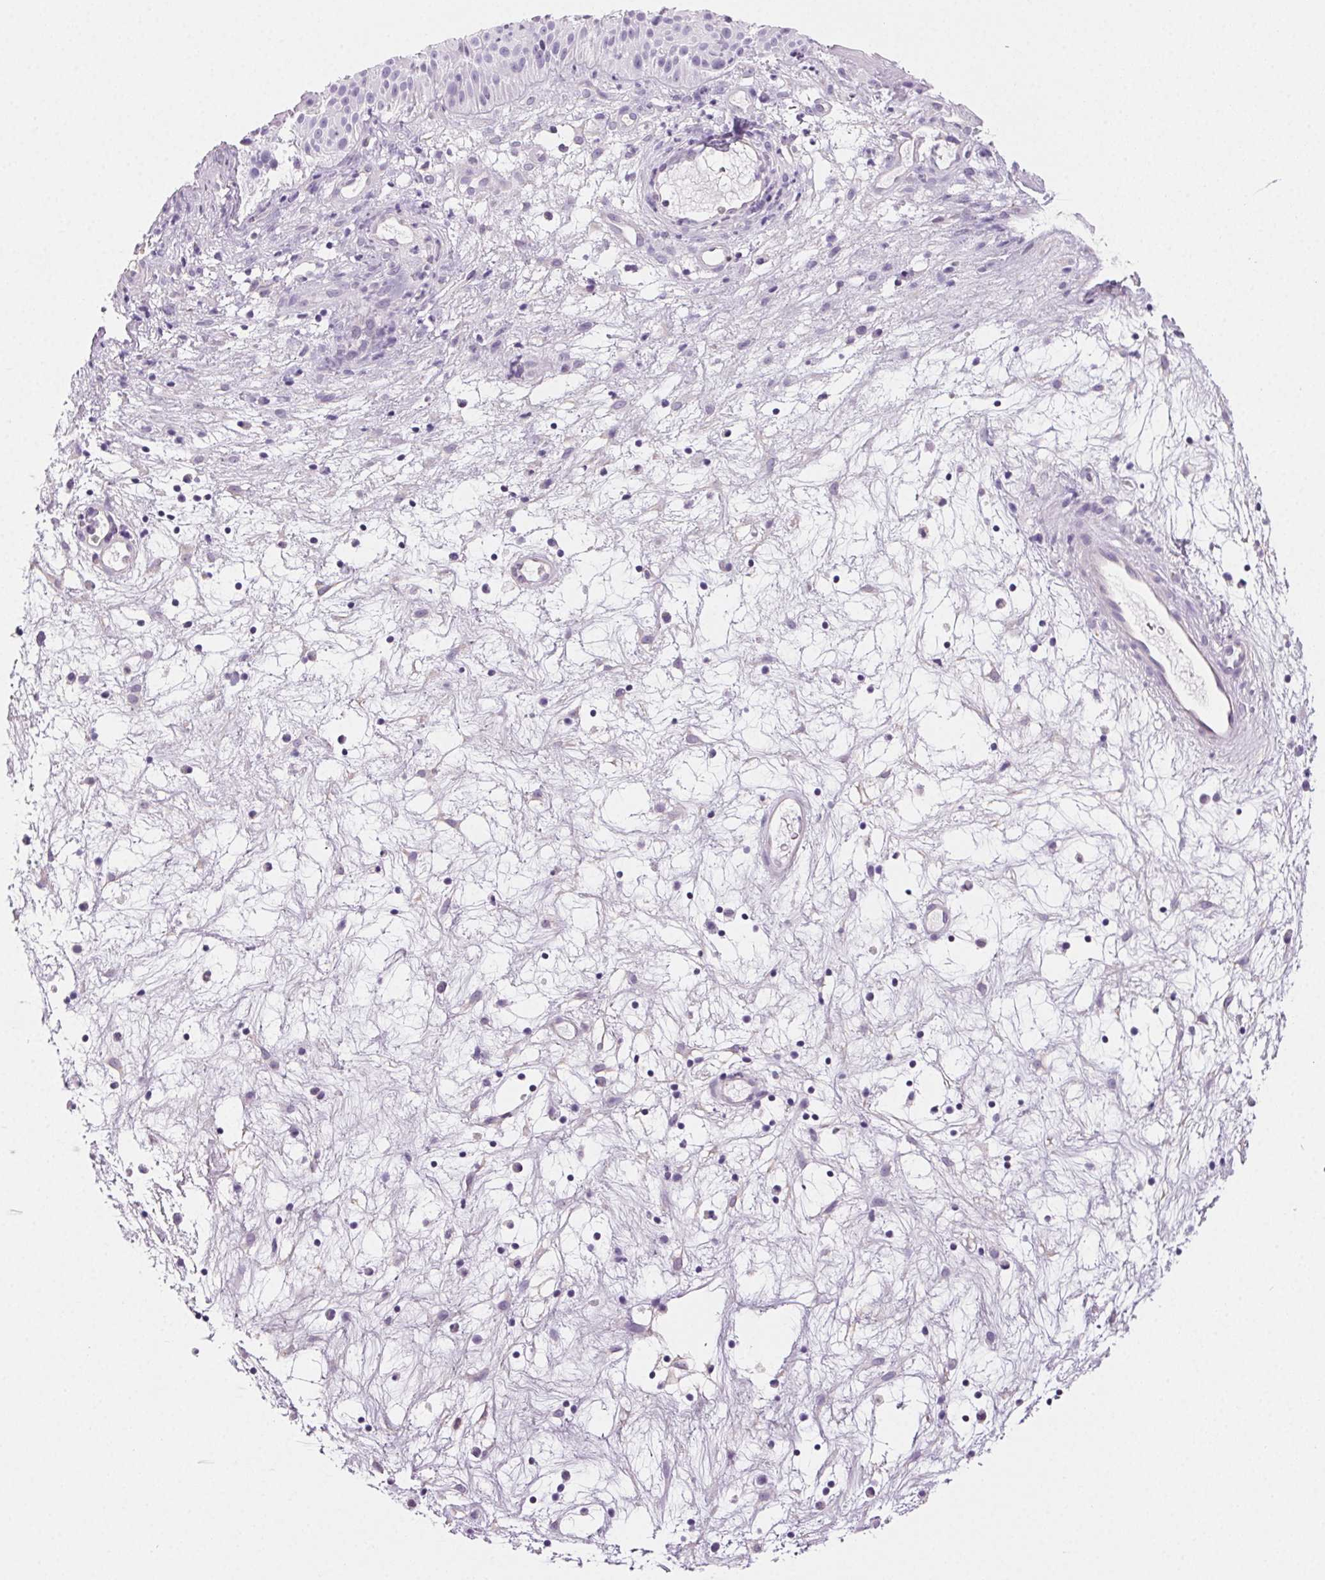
{"staining": {"intensity": "negative", "quantity": "none", "location": "none"}, "tissue": "nasopharynx", "cell_type": "Respiratory epithelial cells", "image_type": "normal", "snomed": [{"axis": "morphology", "description": "Normal tissue, NOS"}, {"axis": "topography", "description": "Nasopharynx"}], "caption": "This is an immunohistochemistry histopathology image of normal nasopharynx. There is no staining in respiratory epithelial cells.", "gene": "PRSS1", "patient": {"sex": "male", "age": 56}}